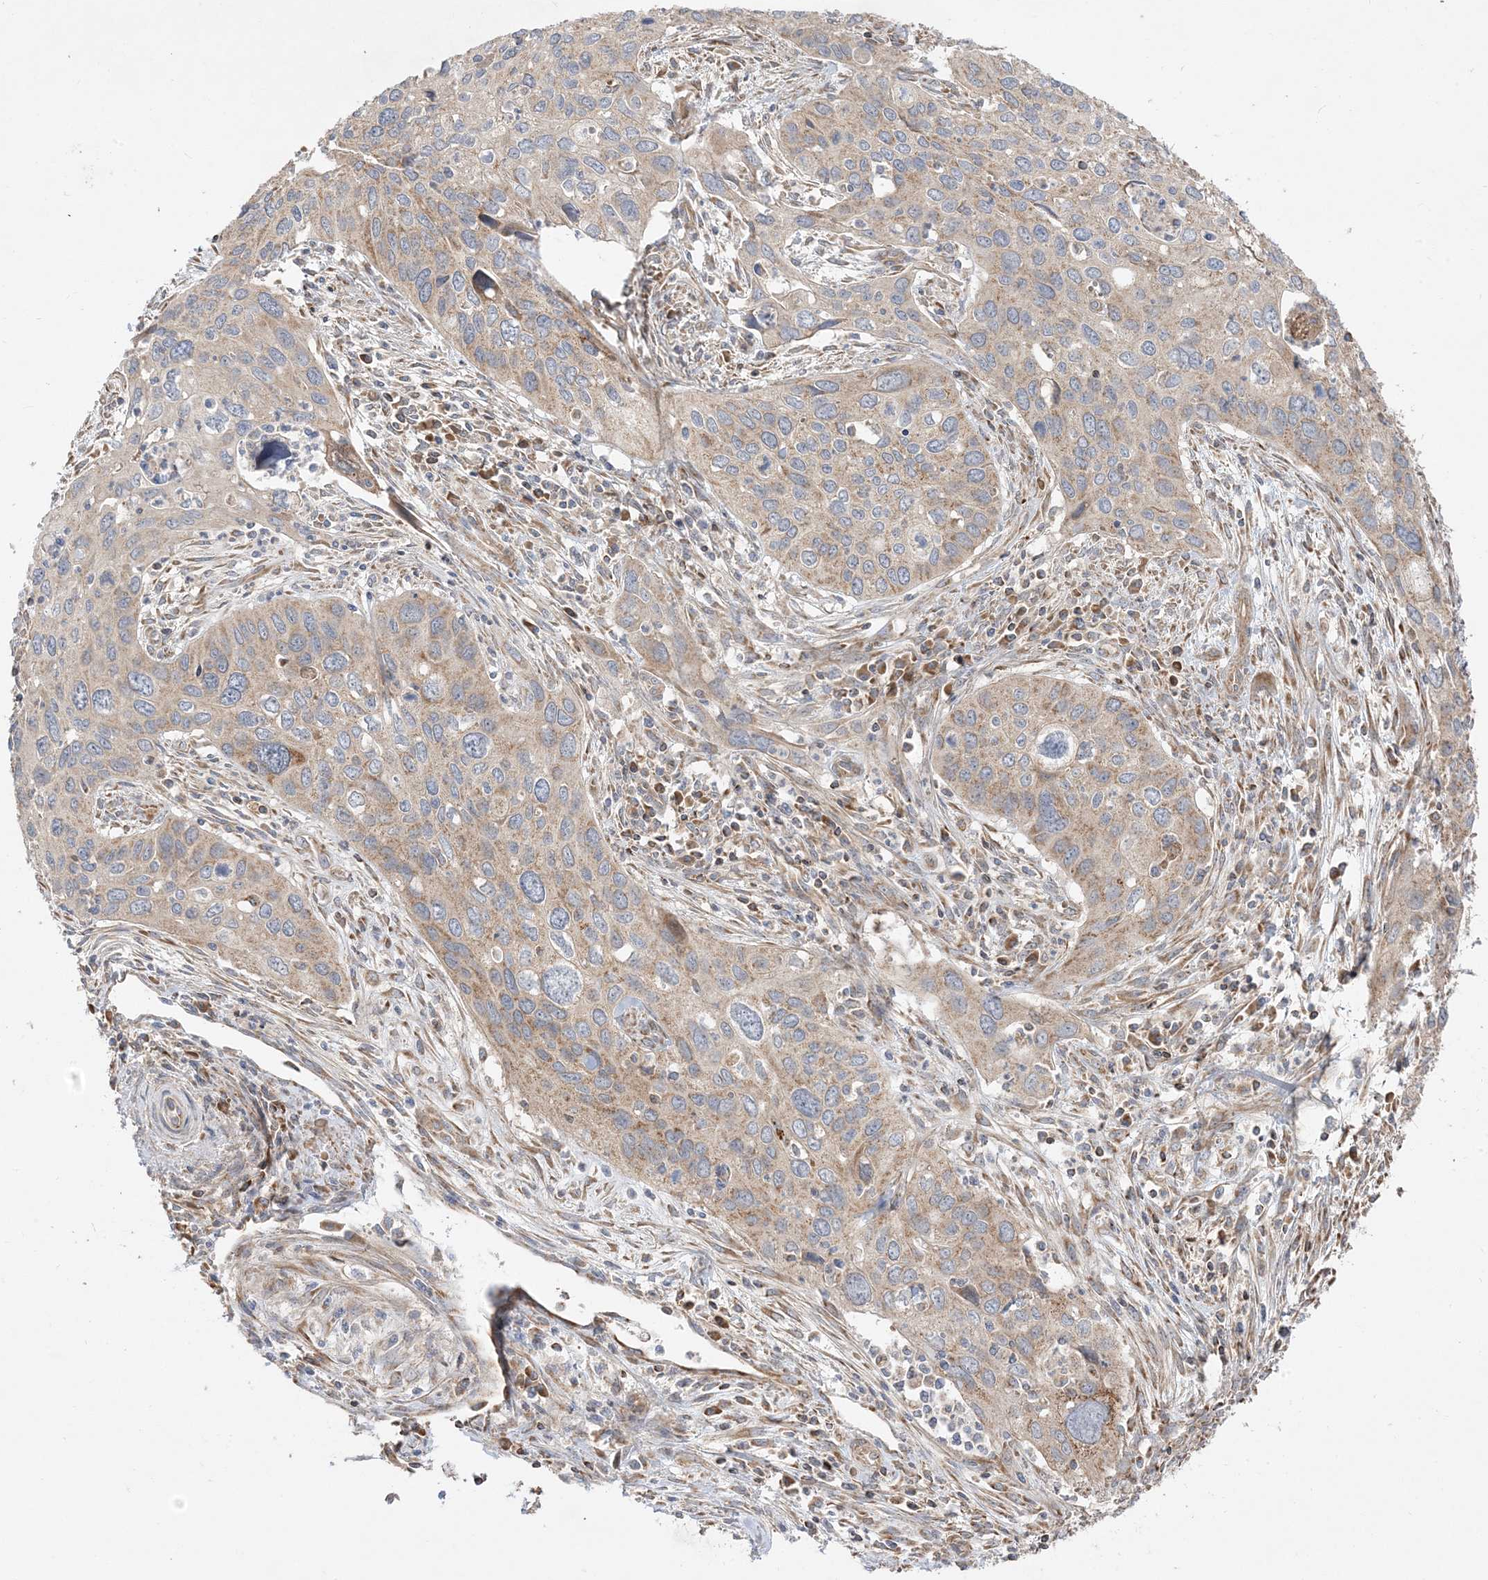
{"staining": {"intensity": "weak", "quantity": ">75%", "location": "cytoplasmic/membranous"}, "tissue": "cervical cancer", "cell_type": "Tumor cells", "image_type": "cancer", "snomed": [{"axis": "morphology", "description": "Squamous cell carcinoma, NOS"}, {"axis": "topography", "description": "Cervix"}], "caption": "An image showing weak cytoplasmic/membranous staining in approximately >75% of tumor cells in cervical cancer, as visualized by brown immunohistochemical staining.", "gene": "AARS2", "patient": {"sex": "female", "age": 55}}